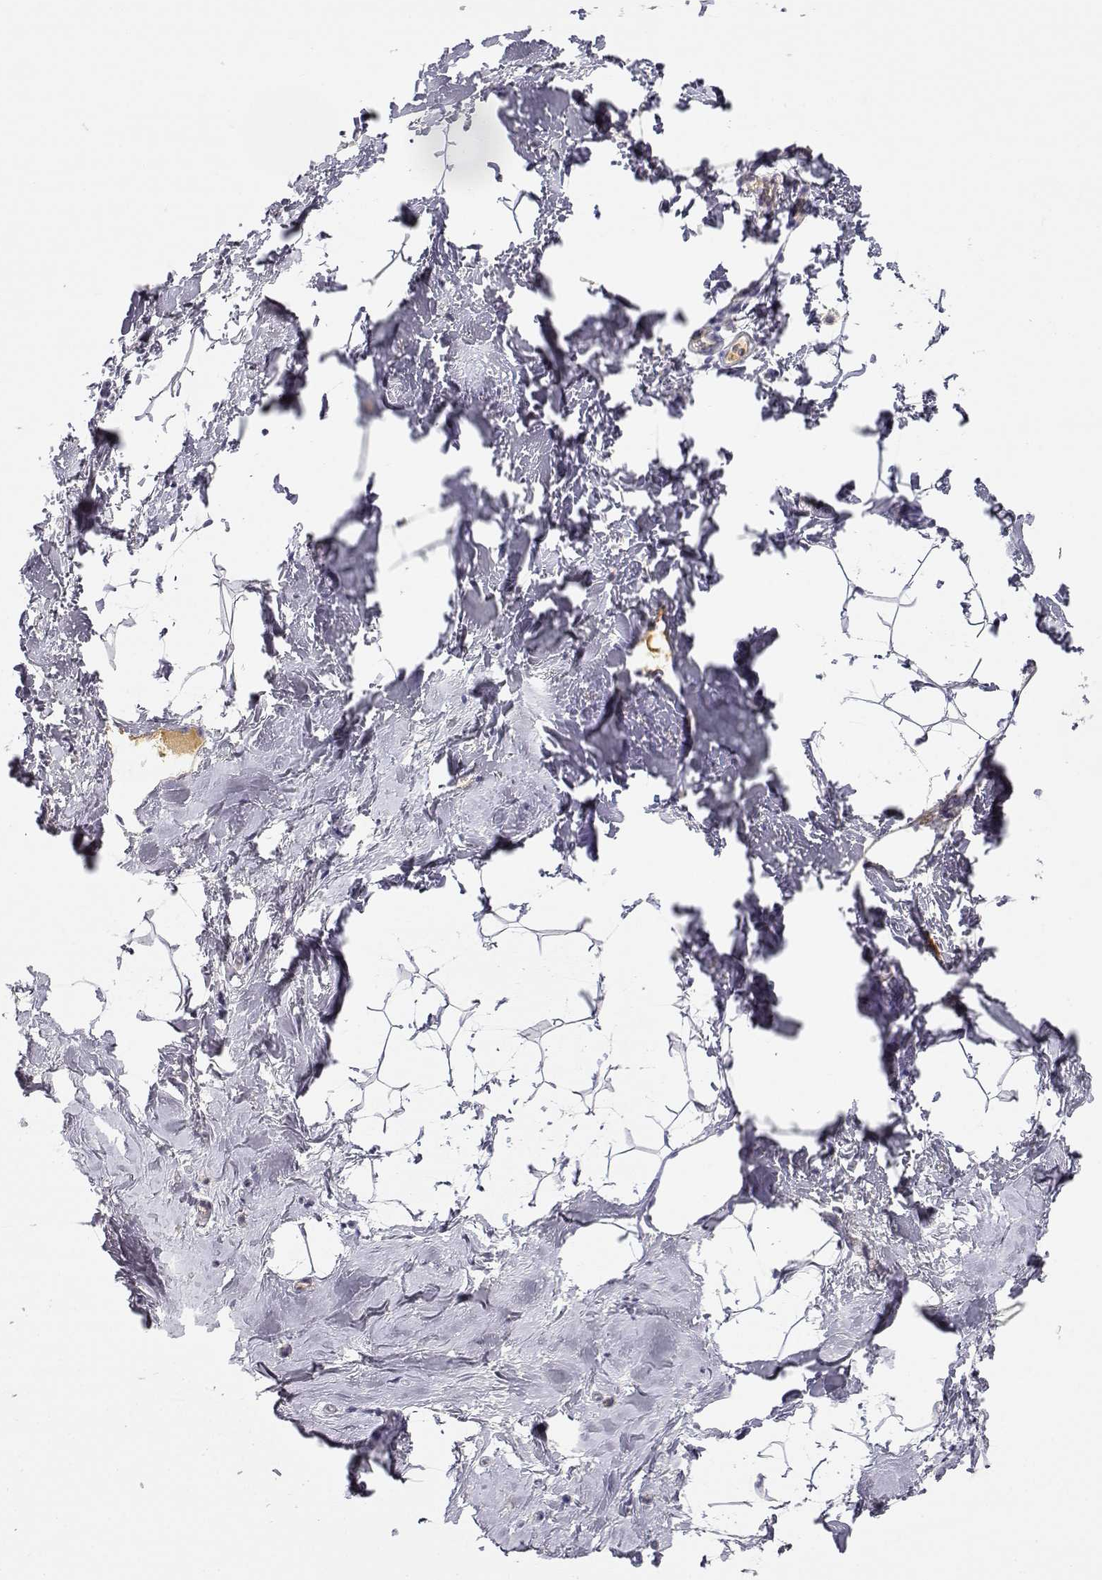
{"staining": {"intensity": "negative", "quantity": "none", "location": "none"}, "tissue": "breast", "cell_type": "Adipocytes", "image_type": "normal", "snomed": [{"axis": "morphology", "description": "Normal tissue, NOS"}, {"axis": "topography", "description": "Breast"}], "caption": "Immunohistochemical staining of normal human breast displays no significant positivity in adipocytes. The staining is performed using DAB brown chromogen with nuclei counter-stained in using hematoxylin.", "gene": "GPR174", "patient": {"sex": "female", "age": 32}}